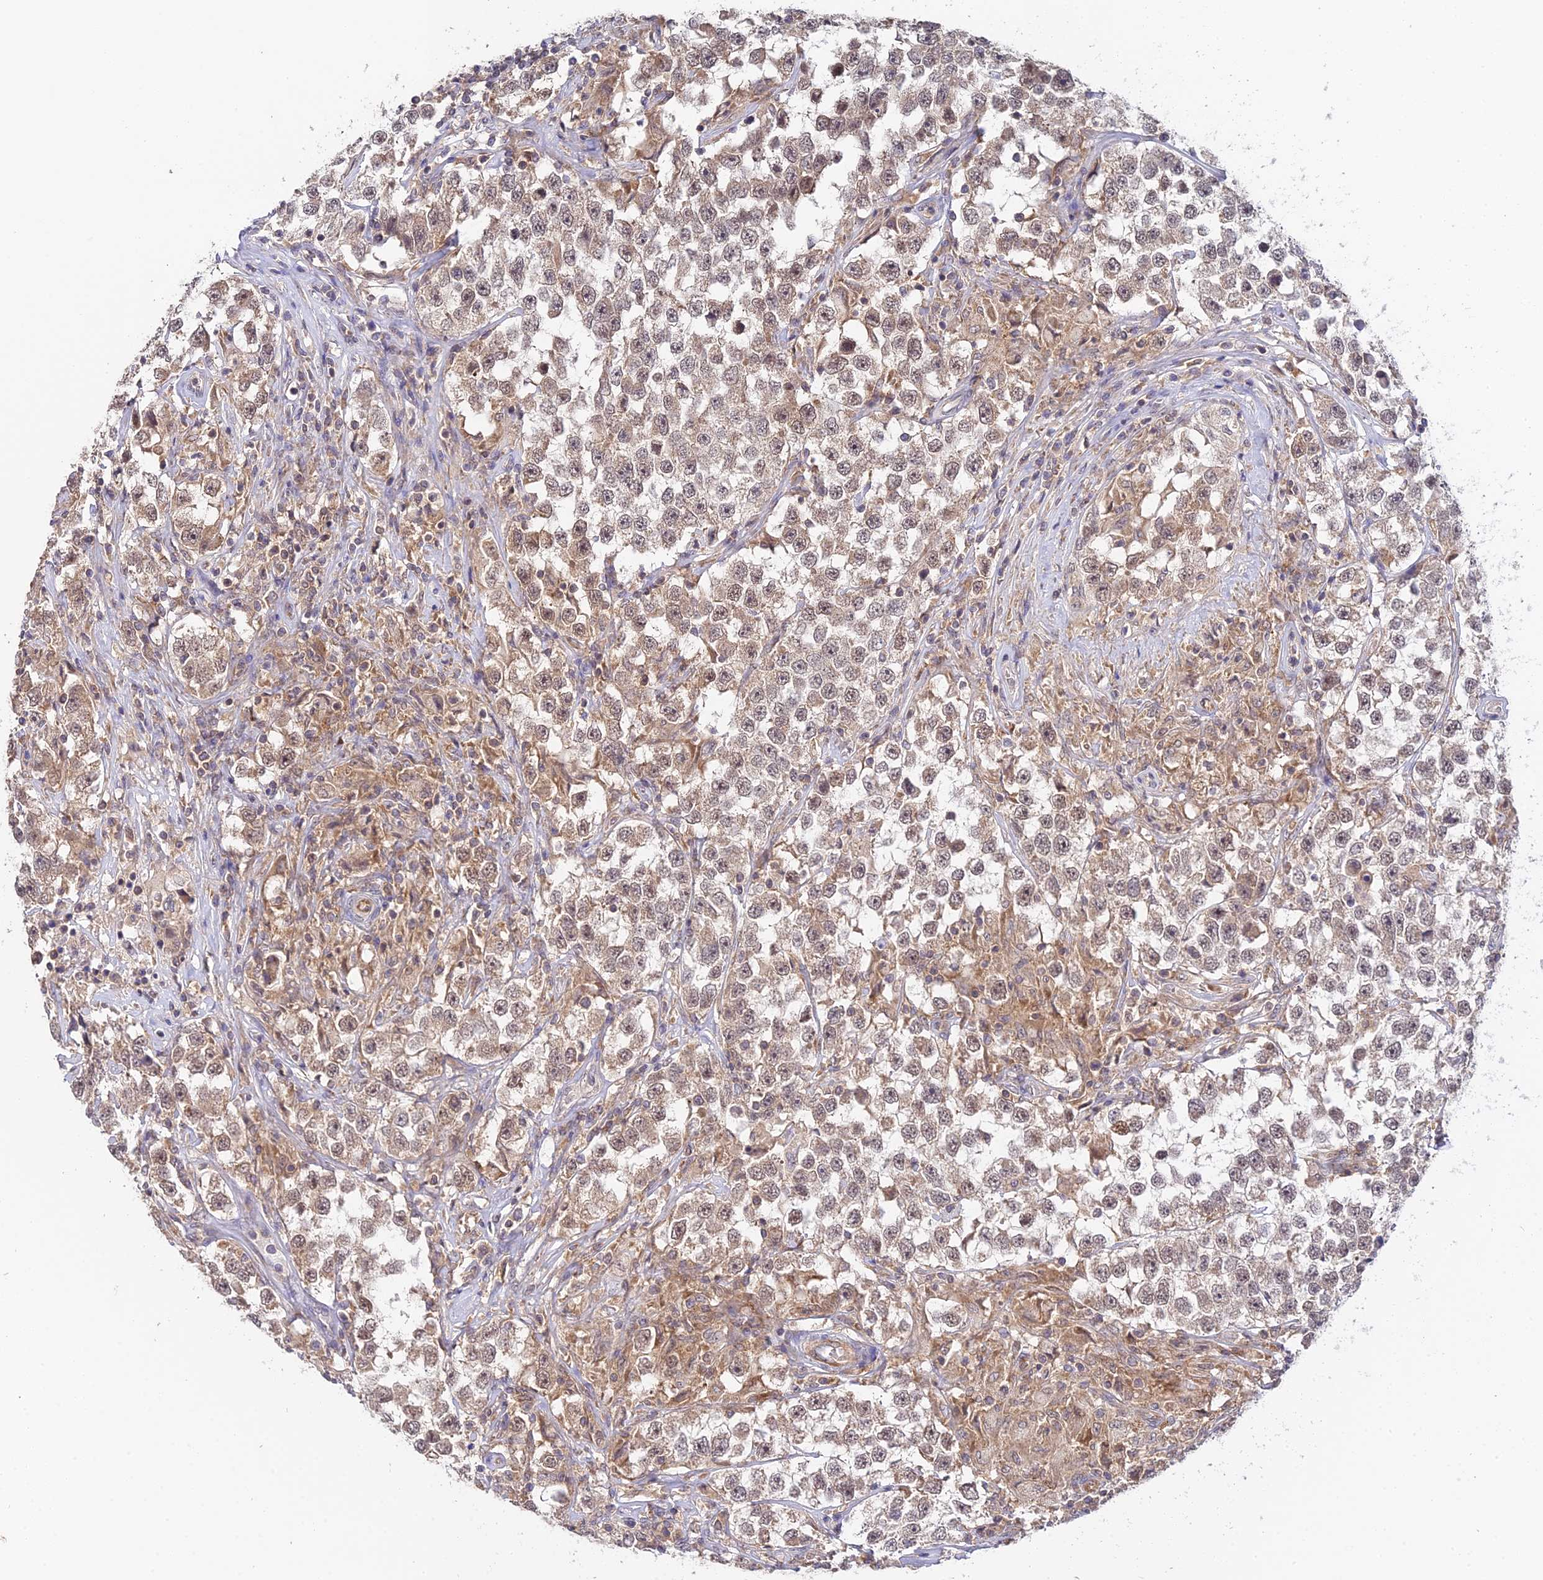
{"staining": {"intensity": "weak", "quantity": ">75%", "location": "cytoplasmic/membranous,nuclear"}, "tissue": "testis cancer", "cell_type": "Tumor cells", "image_type": "cancer", "snomed": [{"axis": "morphology", "description": "Seminoma, NOS"}, {"axis": "topography", "description": "Testis"}], "caption": "A histopathology image showing weak cytoplasmic/membranous and nuclear positivity in approximately >75% of tumor cells in testis cancer, as visualized by brown immunohistochemical staining.", "gene": "TPRX1", "patient": {"sex": "male", "age": 46}}